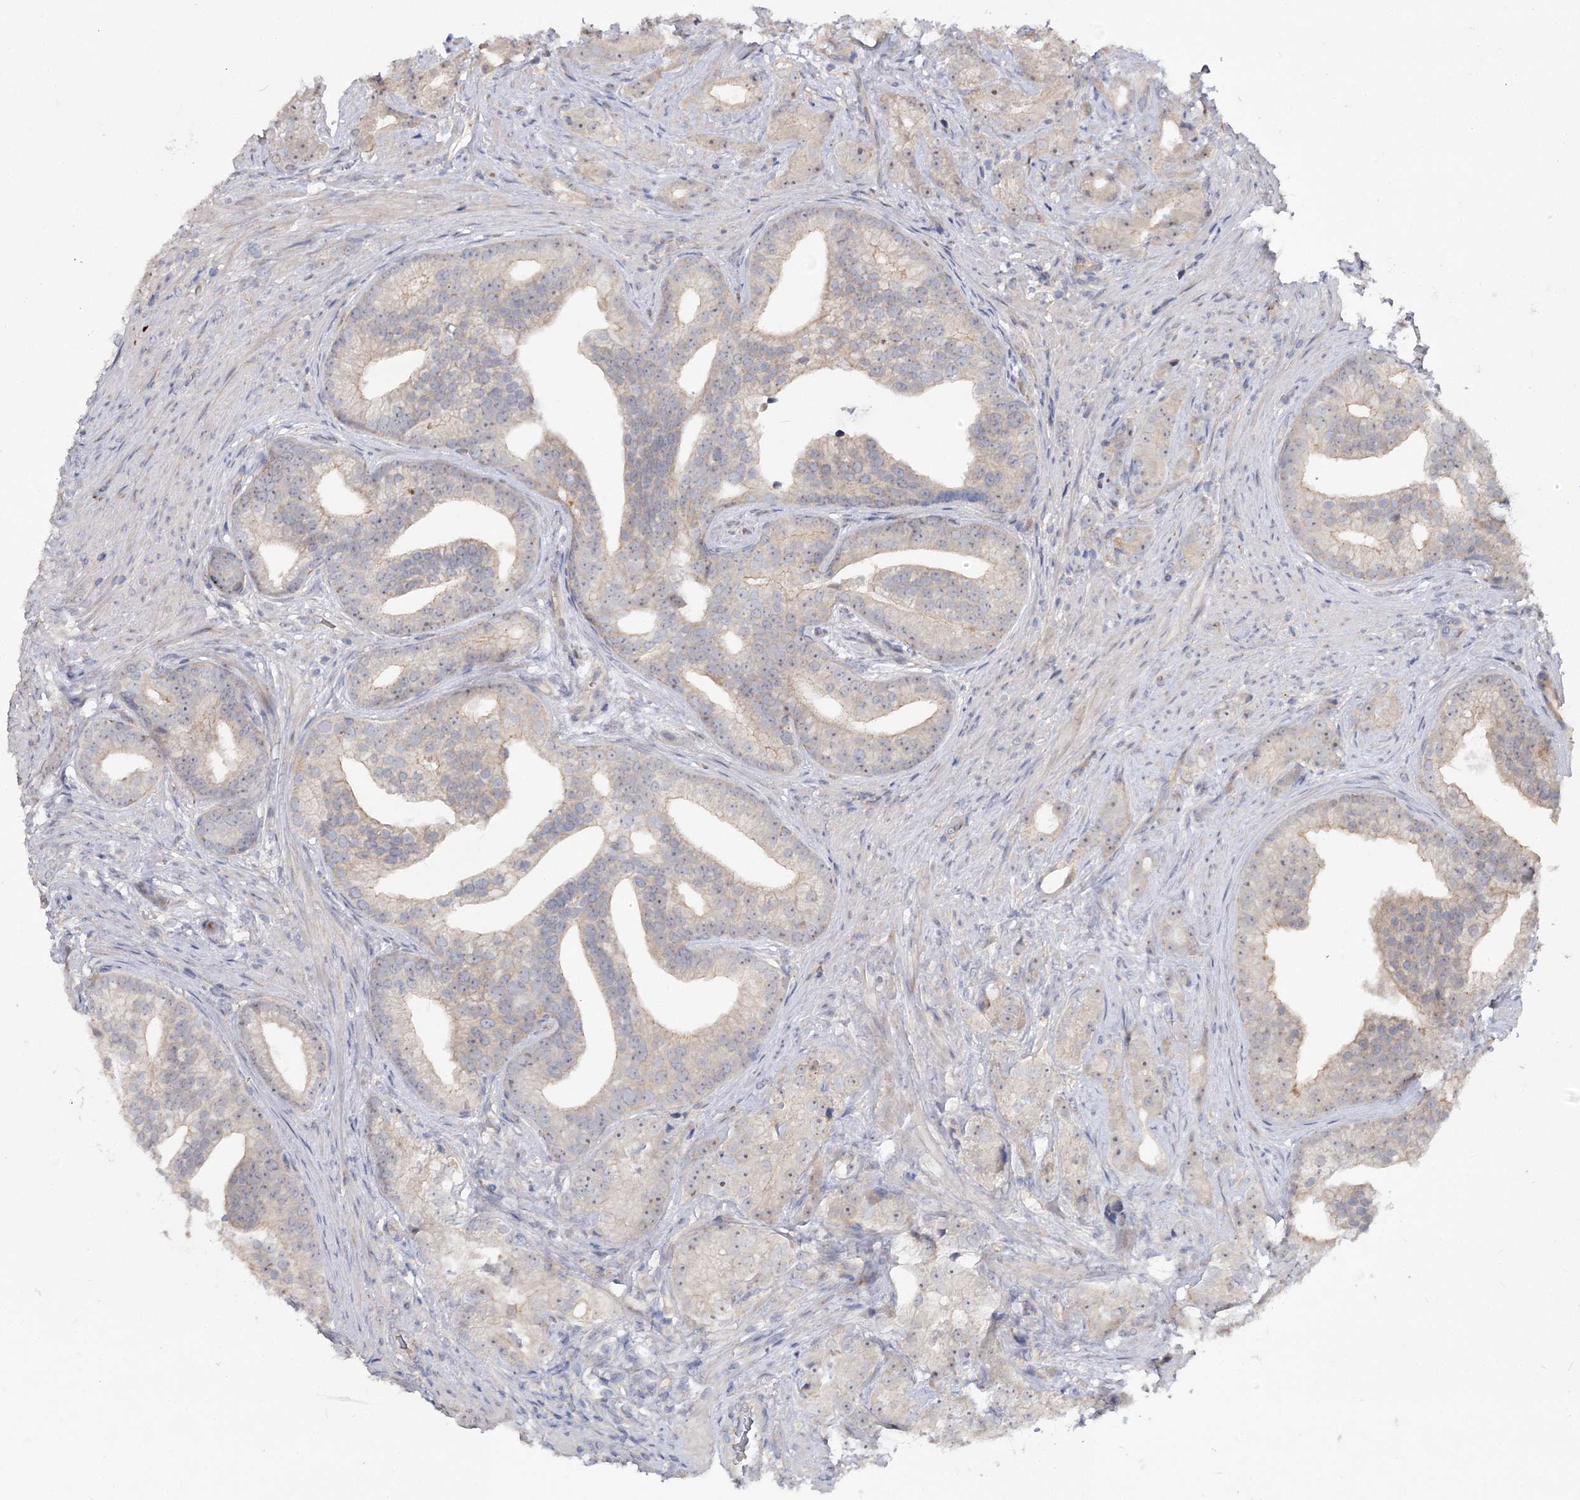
{"staining": {"intensity": "negative", "quantity": "none", "location": "none"}, "tissue": "prostate cancer", "cell_type": "Tumor cells", "image_type": "cancer", "snomed": [{"axis": "morphology", "description": "Adenocarcinoma, Low grade"}, {"axis": "topography", "description": "Prostate"}], "caption": "An immunohistochemistry (IHC) histopathology image of prostate adenocarcinoma (low-grade) is shown. There is no staining in tumor cells of prostate adenocarcinoma (low-grade).", "gene": "ANGPTL5", "patient": {"sex": "male", "age": 71}}